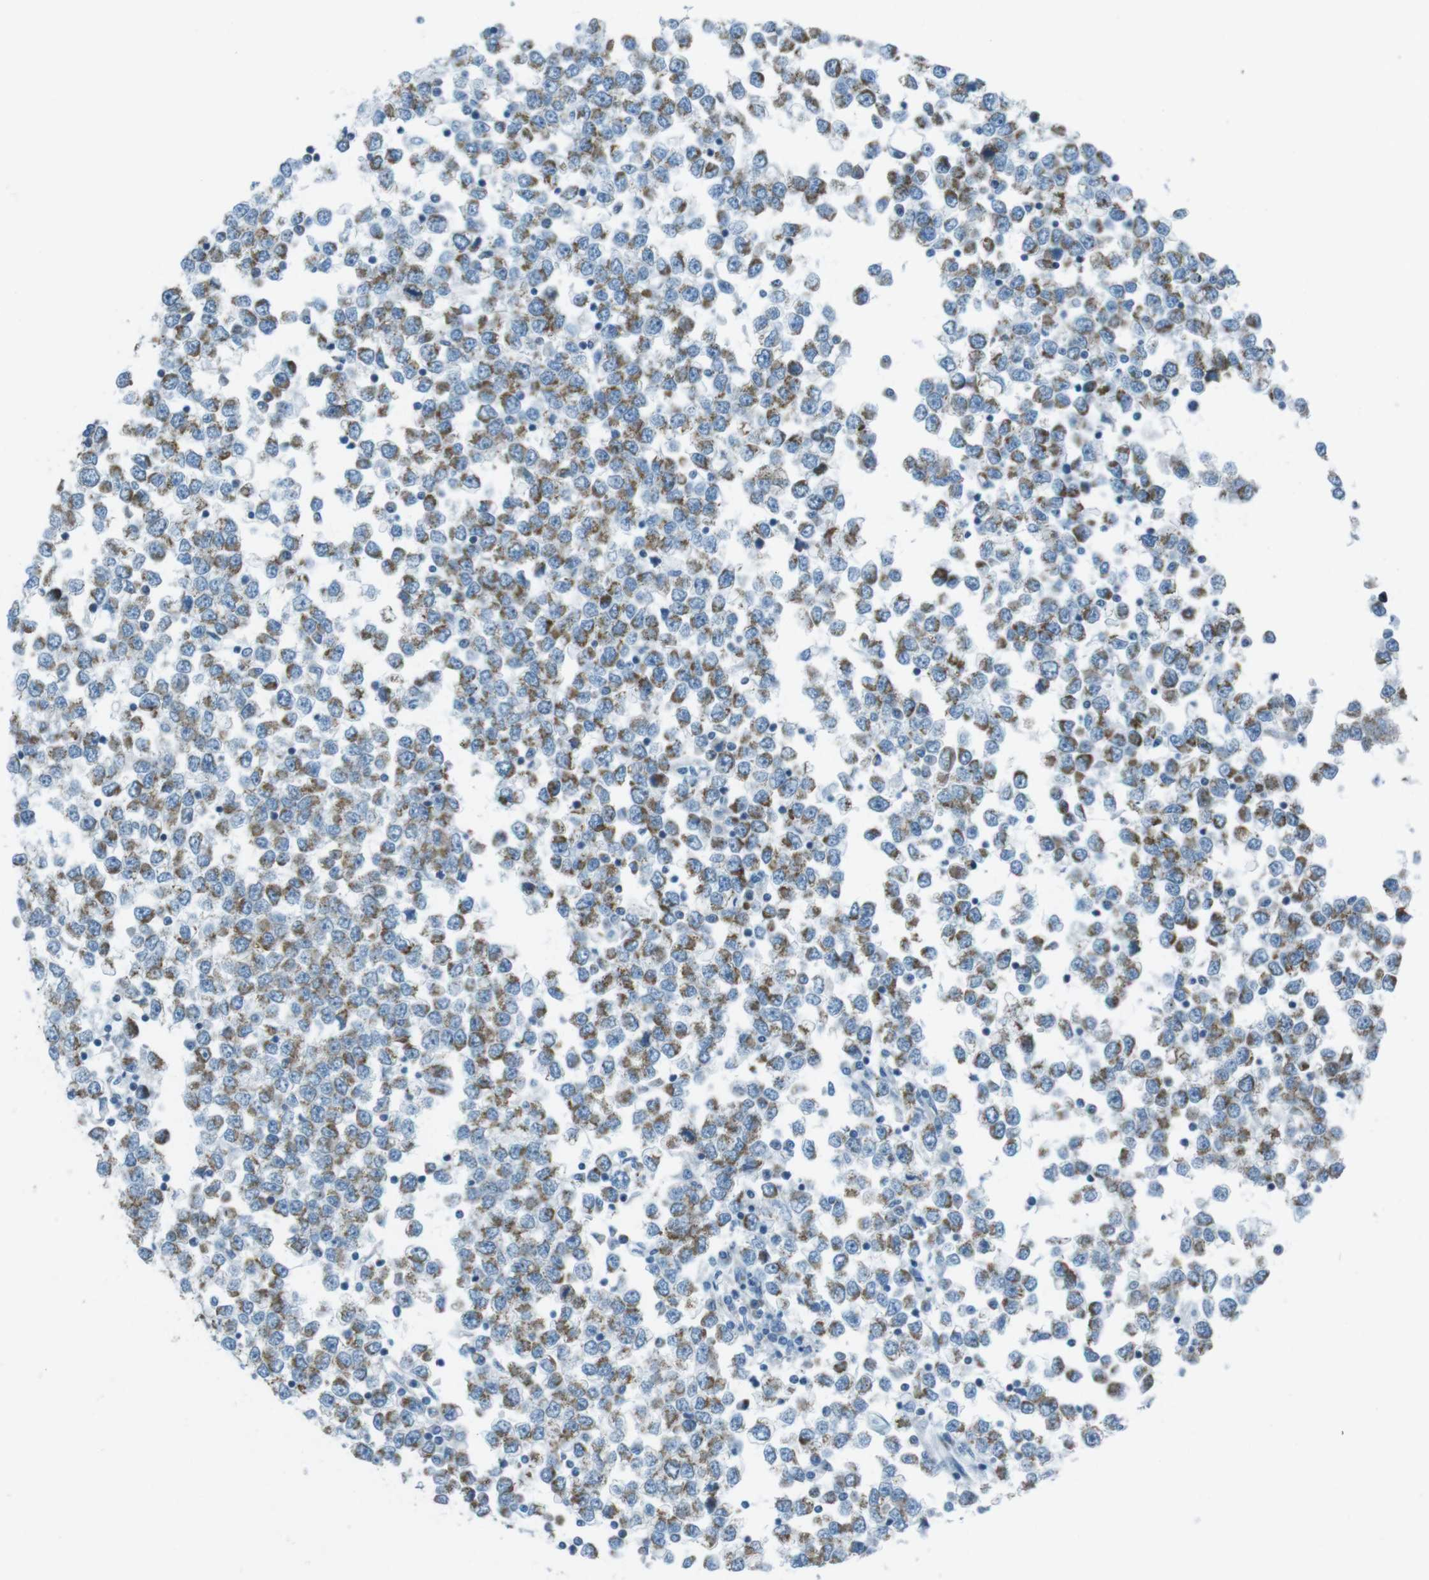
{"staining": {"intensity": "moderate", "quantity": ">75%", "location": "cytoplasmic/membranous"}, "tissue": "testis cancer", "cell_type": "Tumor cells", "image_type": "cancer", "snomed": [{"axis": "morphology", "description": "Seminoma, NOS"}, {"axis": "topography", "description": "Testis"}], "caption": "Immunohistochemistry of human seminoma (testis) exhibits medium levels of moderate cytoplasmic/membranous positivity in approximately >75% of tumor cells.", "gene": "DNAJA3", "patient": {"sex": "male", "age": 65}}